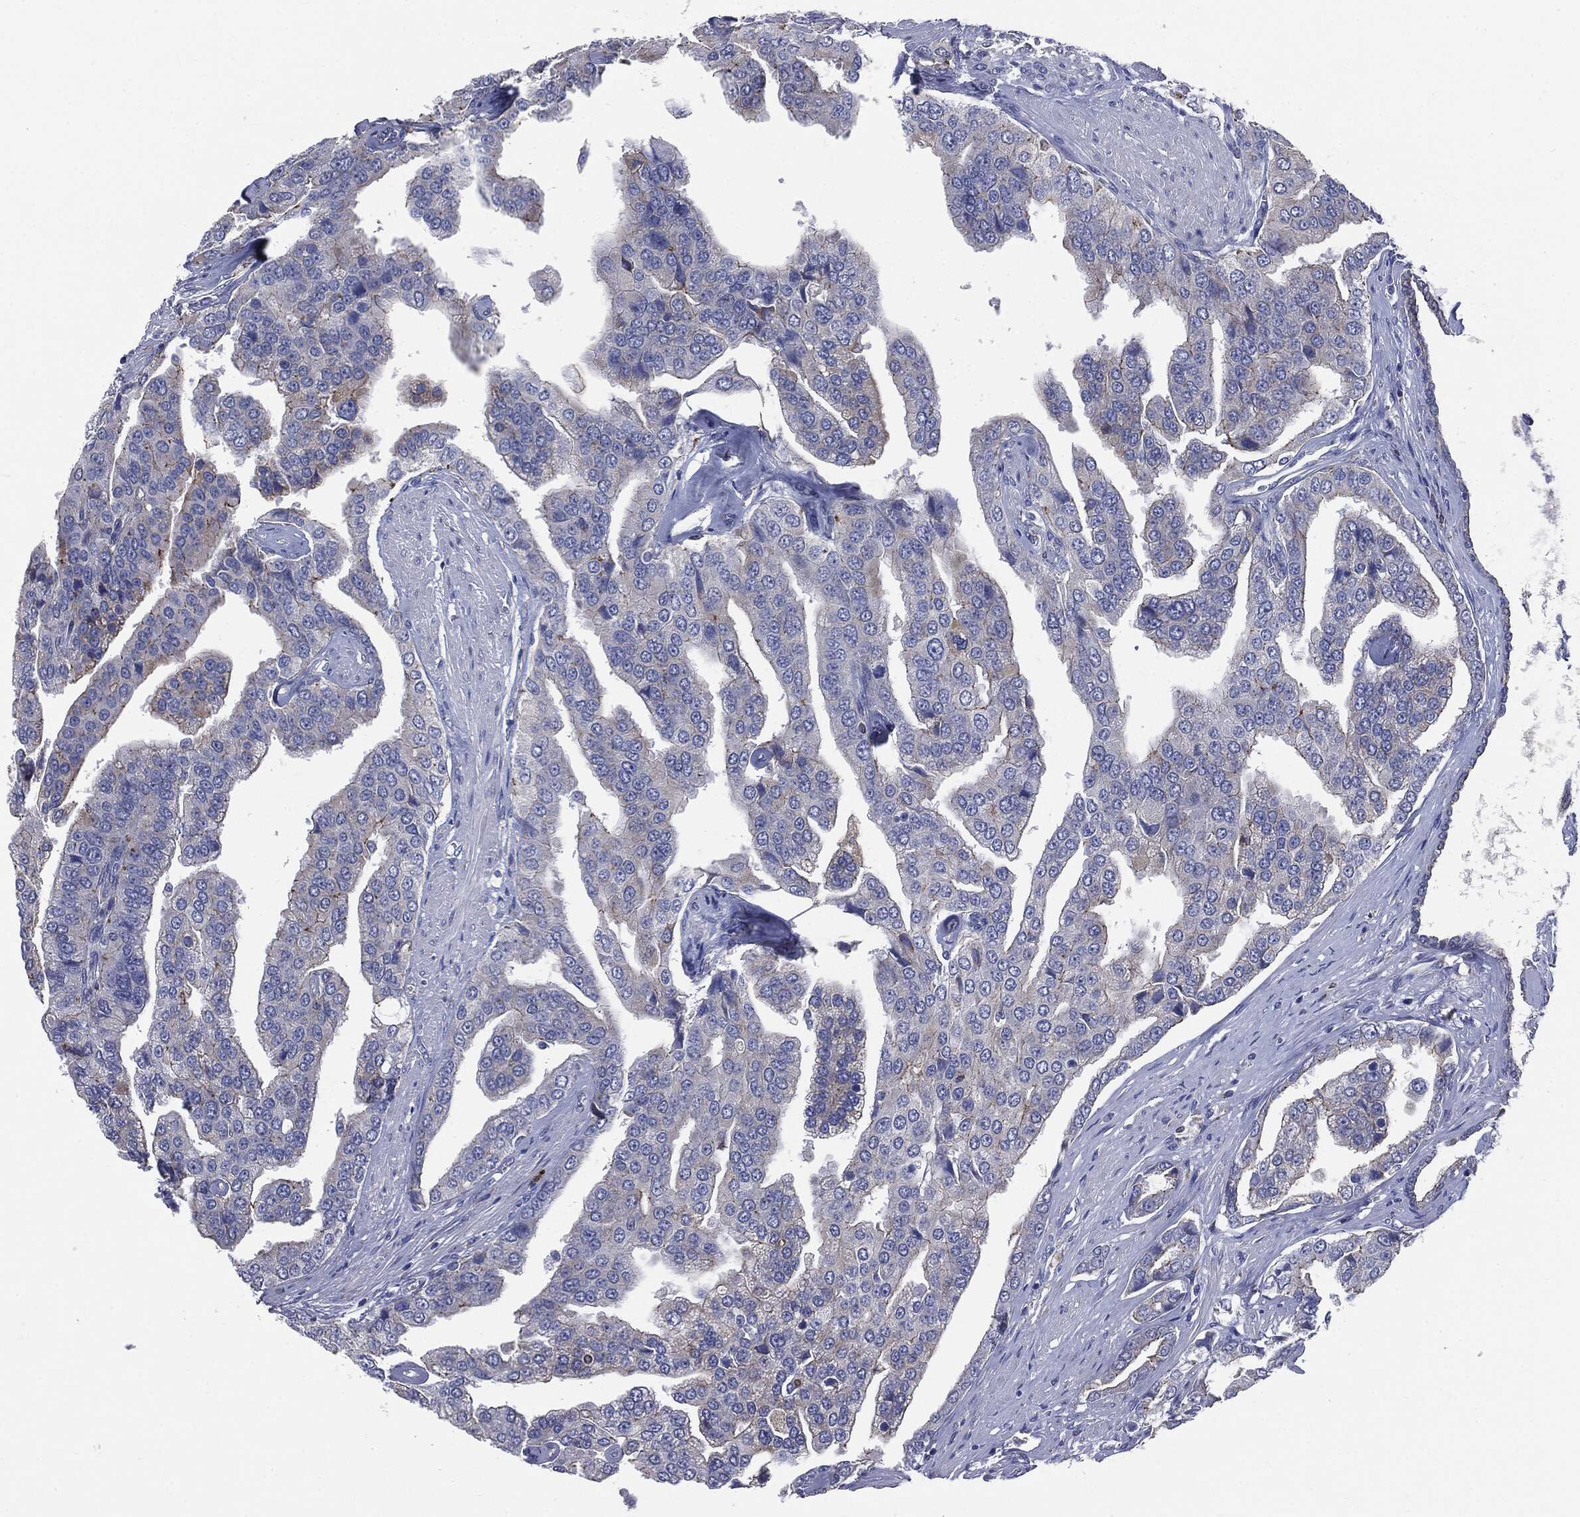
{"staining": {"intensity": "weak", "quantity": "<25%", "location": "cytoplasmic/membranous"}, "tissue": "prostate cancer", "cell_type": "Tumor cells", "image_type": "cancer", "snomed": [{"axis": "morphology", "description": "Adenocarcinoma, NOS"}, {"axis": "topography", "description": "Prostate and seminal vesicle, NOS"}, {"axis": "topography", "description": "Prostate"}], "caption": "DAB (3,3'-diaminobenzidine) immunohistochemical staining of human prostate cancer shows no significant expression in tumor cells.", "gene": "PTGS2", "patient": {"sex": "male", "age": 69}}